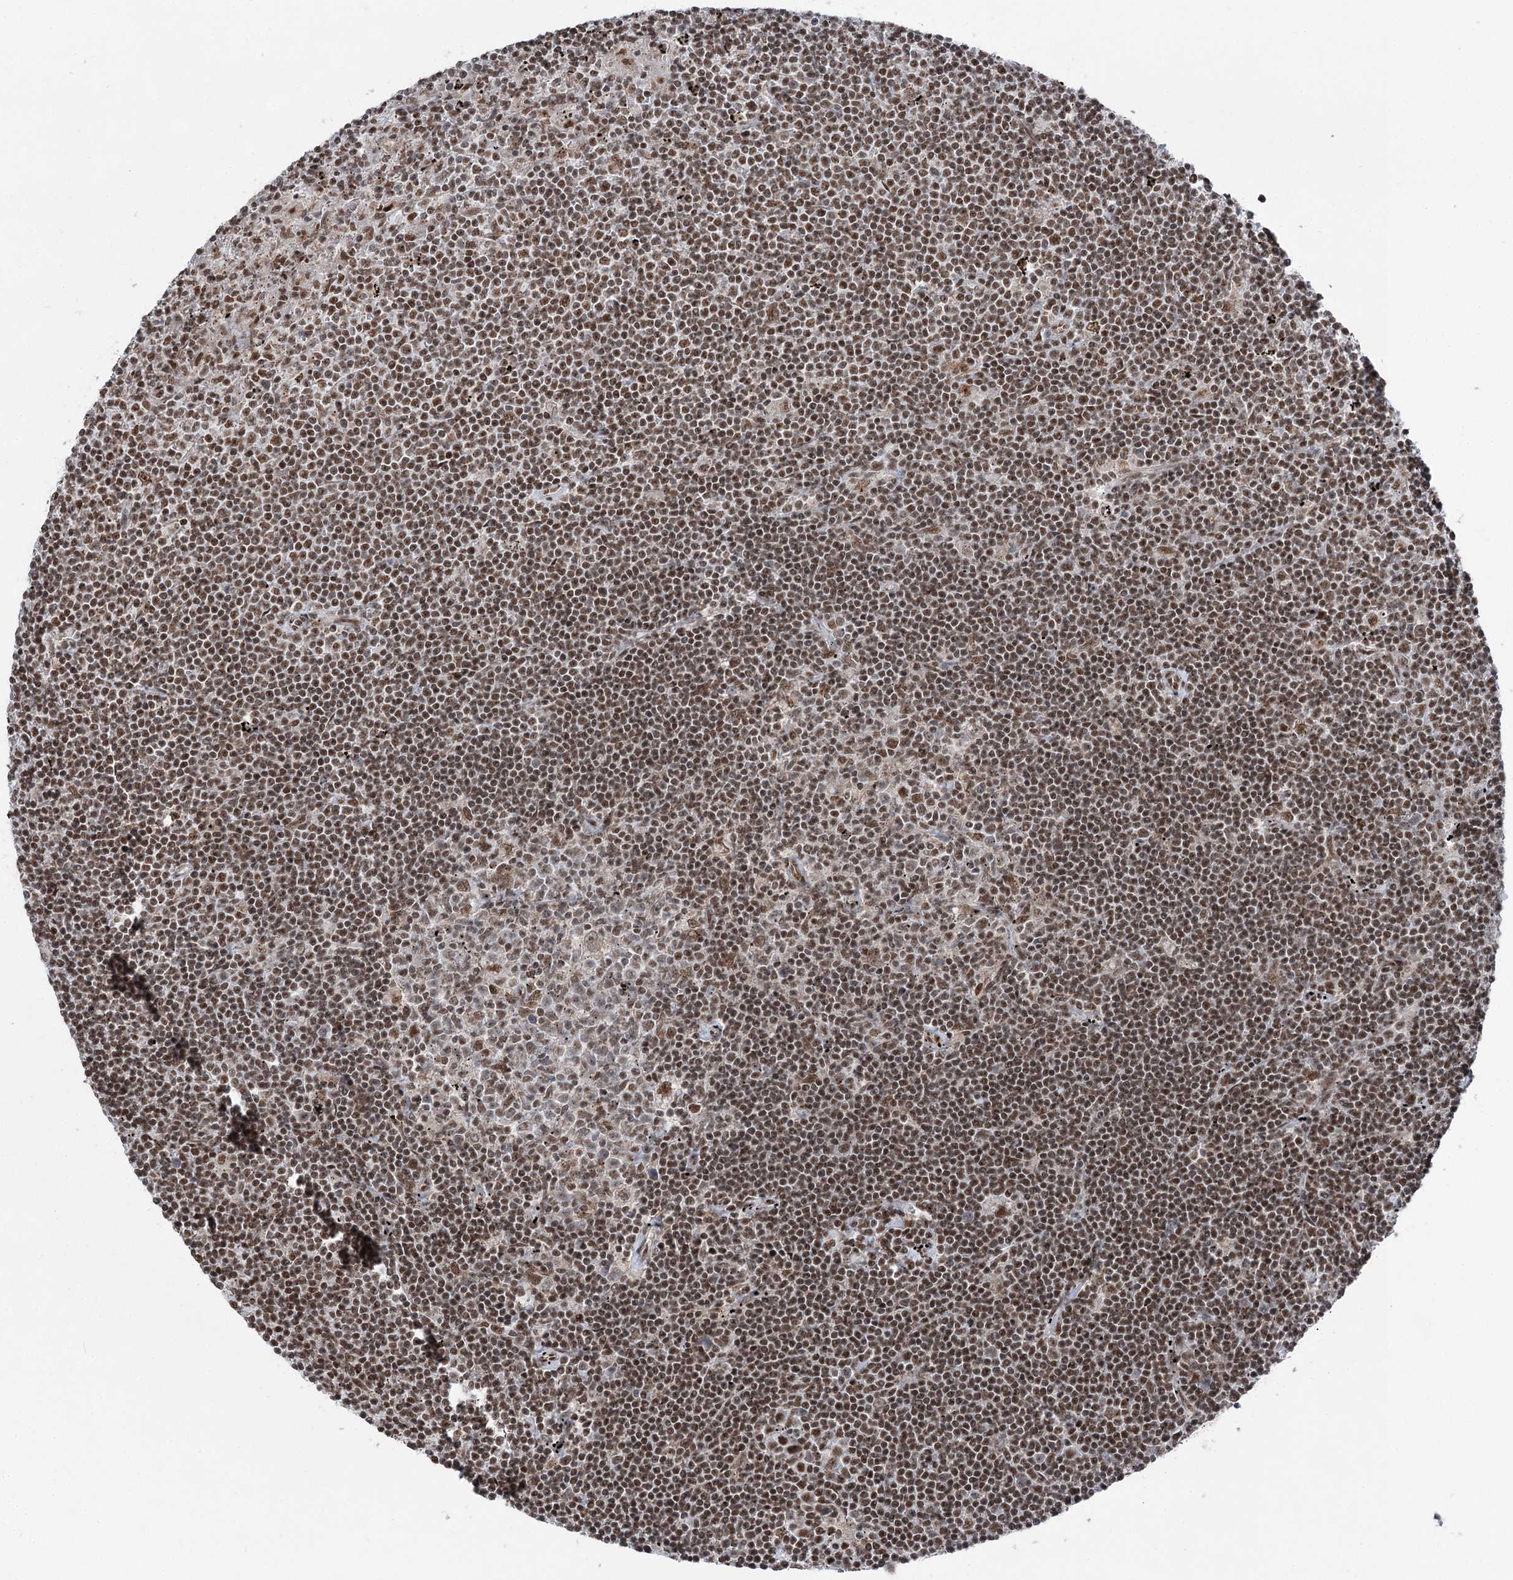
{"staining": {"intensity": "moderate", "quantity": ">75%", "location": "nuclear"}, "tissue": "lymphoma", "cell_type": "Tumor cells", "image_type": "cancer", "snomed": [{"axis": "morphology", "description": "Malignant lymphoma, non-Hodgkin's type, Low grade"}, {"axis": "topography", "description": "Spleen"}], "caption": "Lymphoma stained with a brown dye reveals moderate nuclear positive staining in about >75% of tumor cells.", "gene": "ZCCHC8", "patient": {"sex": "male", "age": 76}}